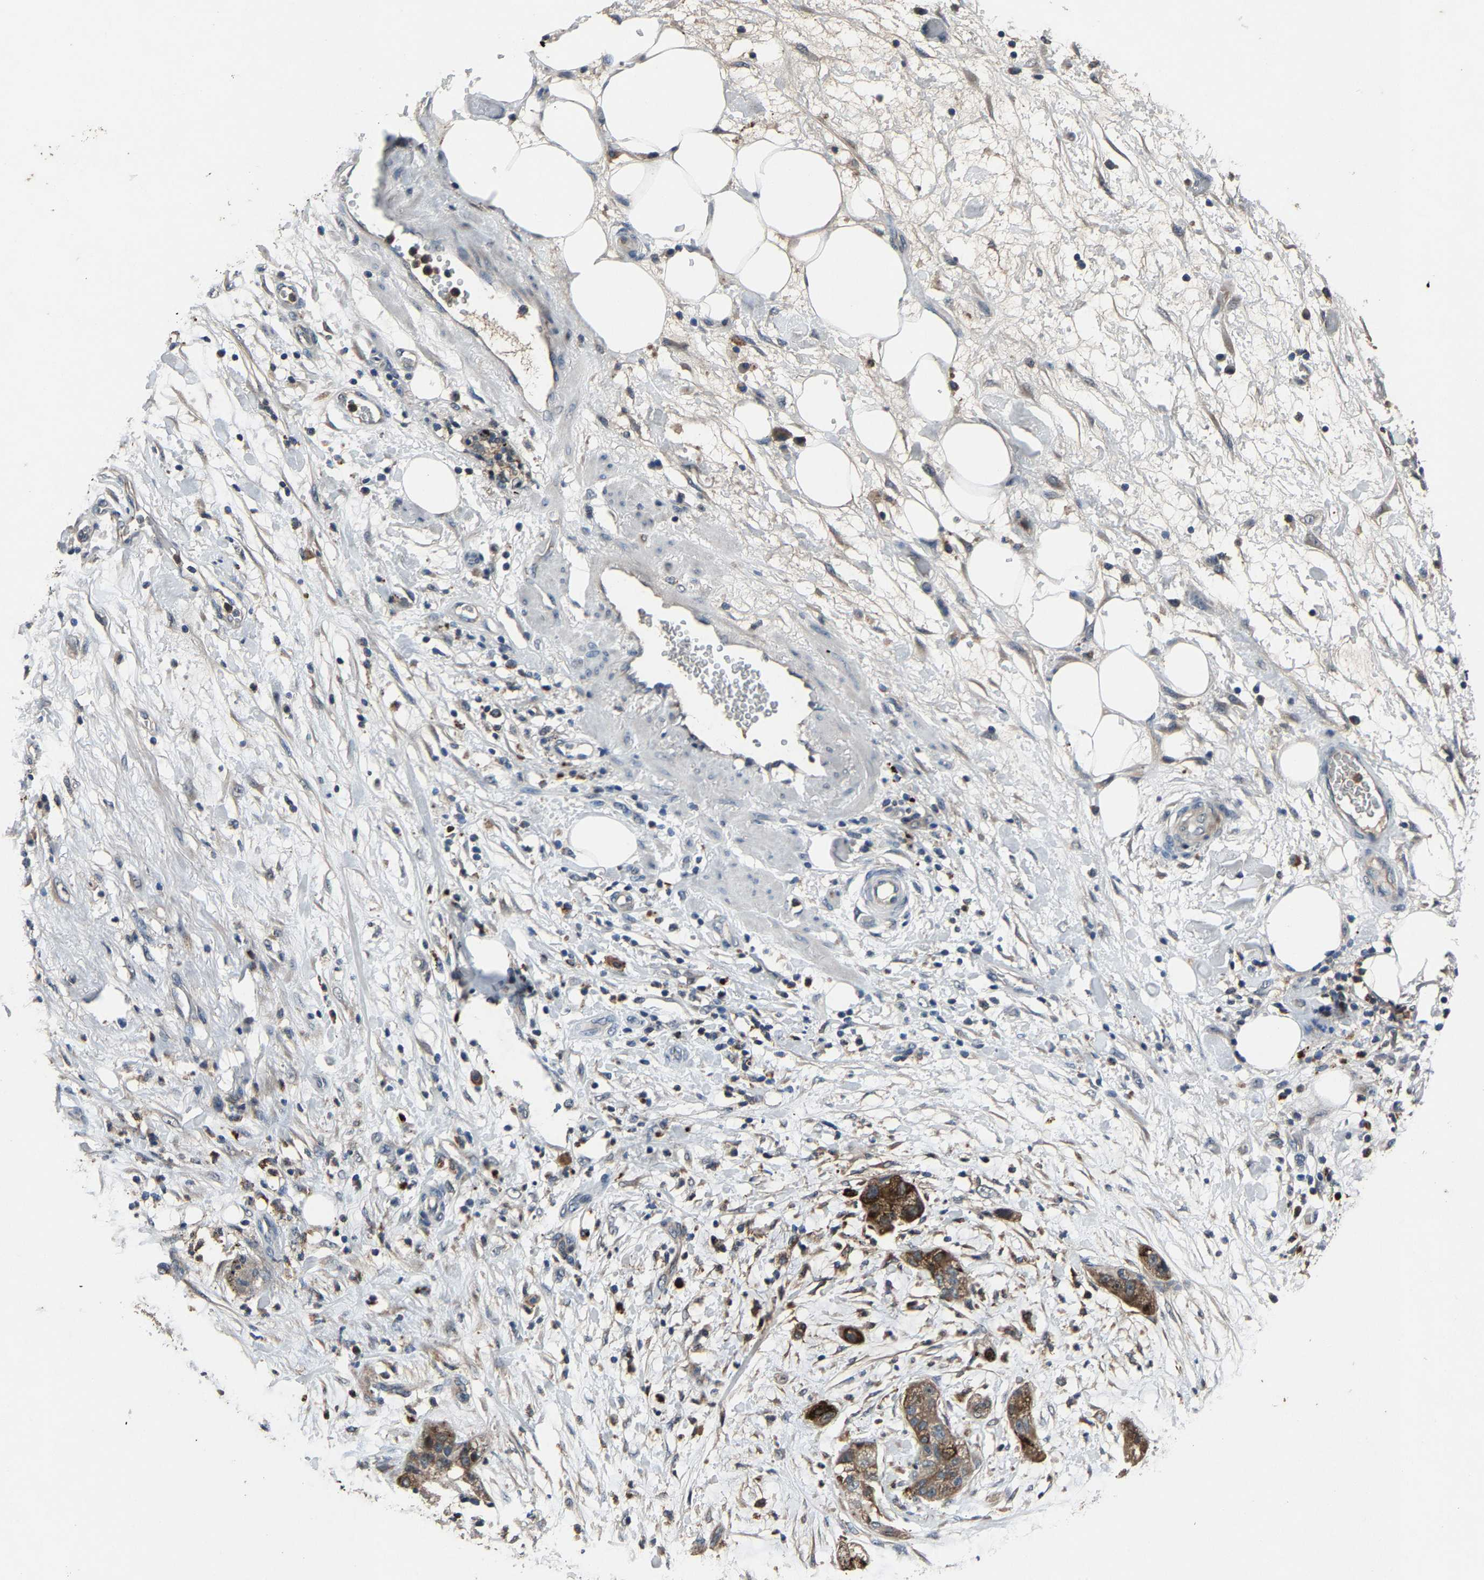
{"staining": {"intensity": "moderate", "quantity": ">75%", "location": "cytoplasmic/membranous"}, "tissue": "pancreatic cancer", "cell_type": "Tumor cells", "image_type": "cancer", "snomed": [{"axis": "morphology", "description": "Adenocarcinoma, NOS"}, {"axis": "topography", "description": "Pancreas"}], "caption": "Protein positivity by immunohistochemistry (IHC) demonstrates moderate cytoplasmic/membranous staining in about >75% of tumor cells in pancreatic cancer (adenocarcinoma).", "gene": "PCNX2", "patient": {"sex": "female", "age": 78}}